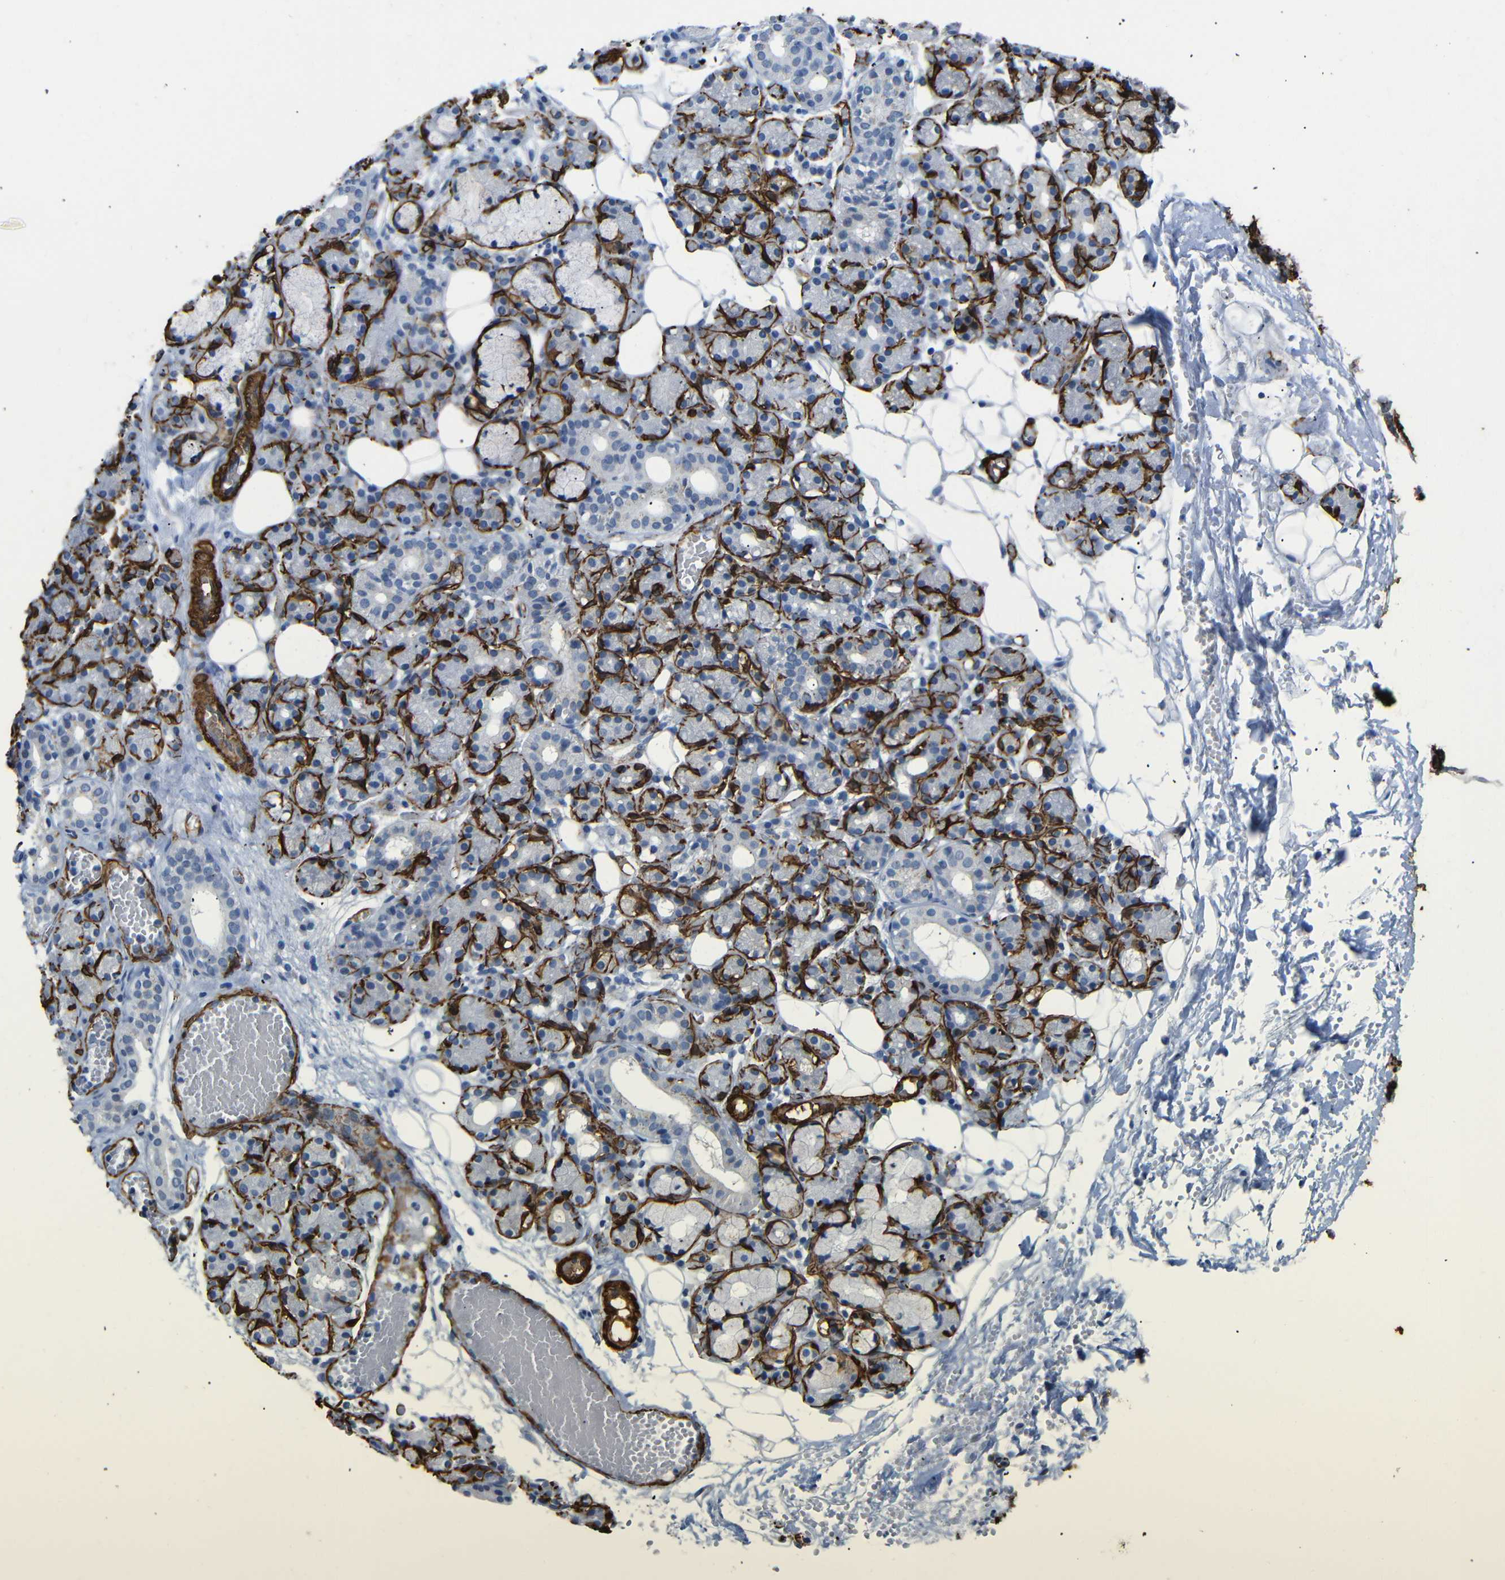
{"staining": {"intensity": "negative", "quantity": "none", "location": "none"}, "tissue": "salivary gland", "cell_type": "Glandular cells", "image_type": "normal", "snomed": [{"axis": "morphology", "description": "Normal tissue, NOS"}, {"axis": "topography", "description": "Salivary gland"}], "caption": "This is an immunohistochemistry (IHC) micrograph of normal human salivary gland. There is no expression in glandular cells.", "gene": "ACTA2", "patient": {"sex": "male", "age": 63}}